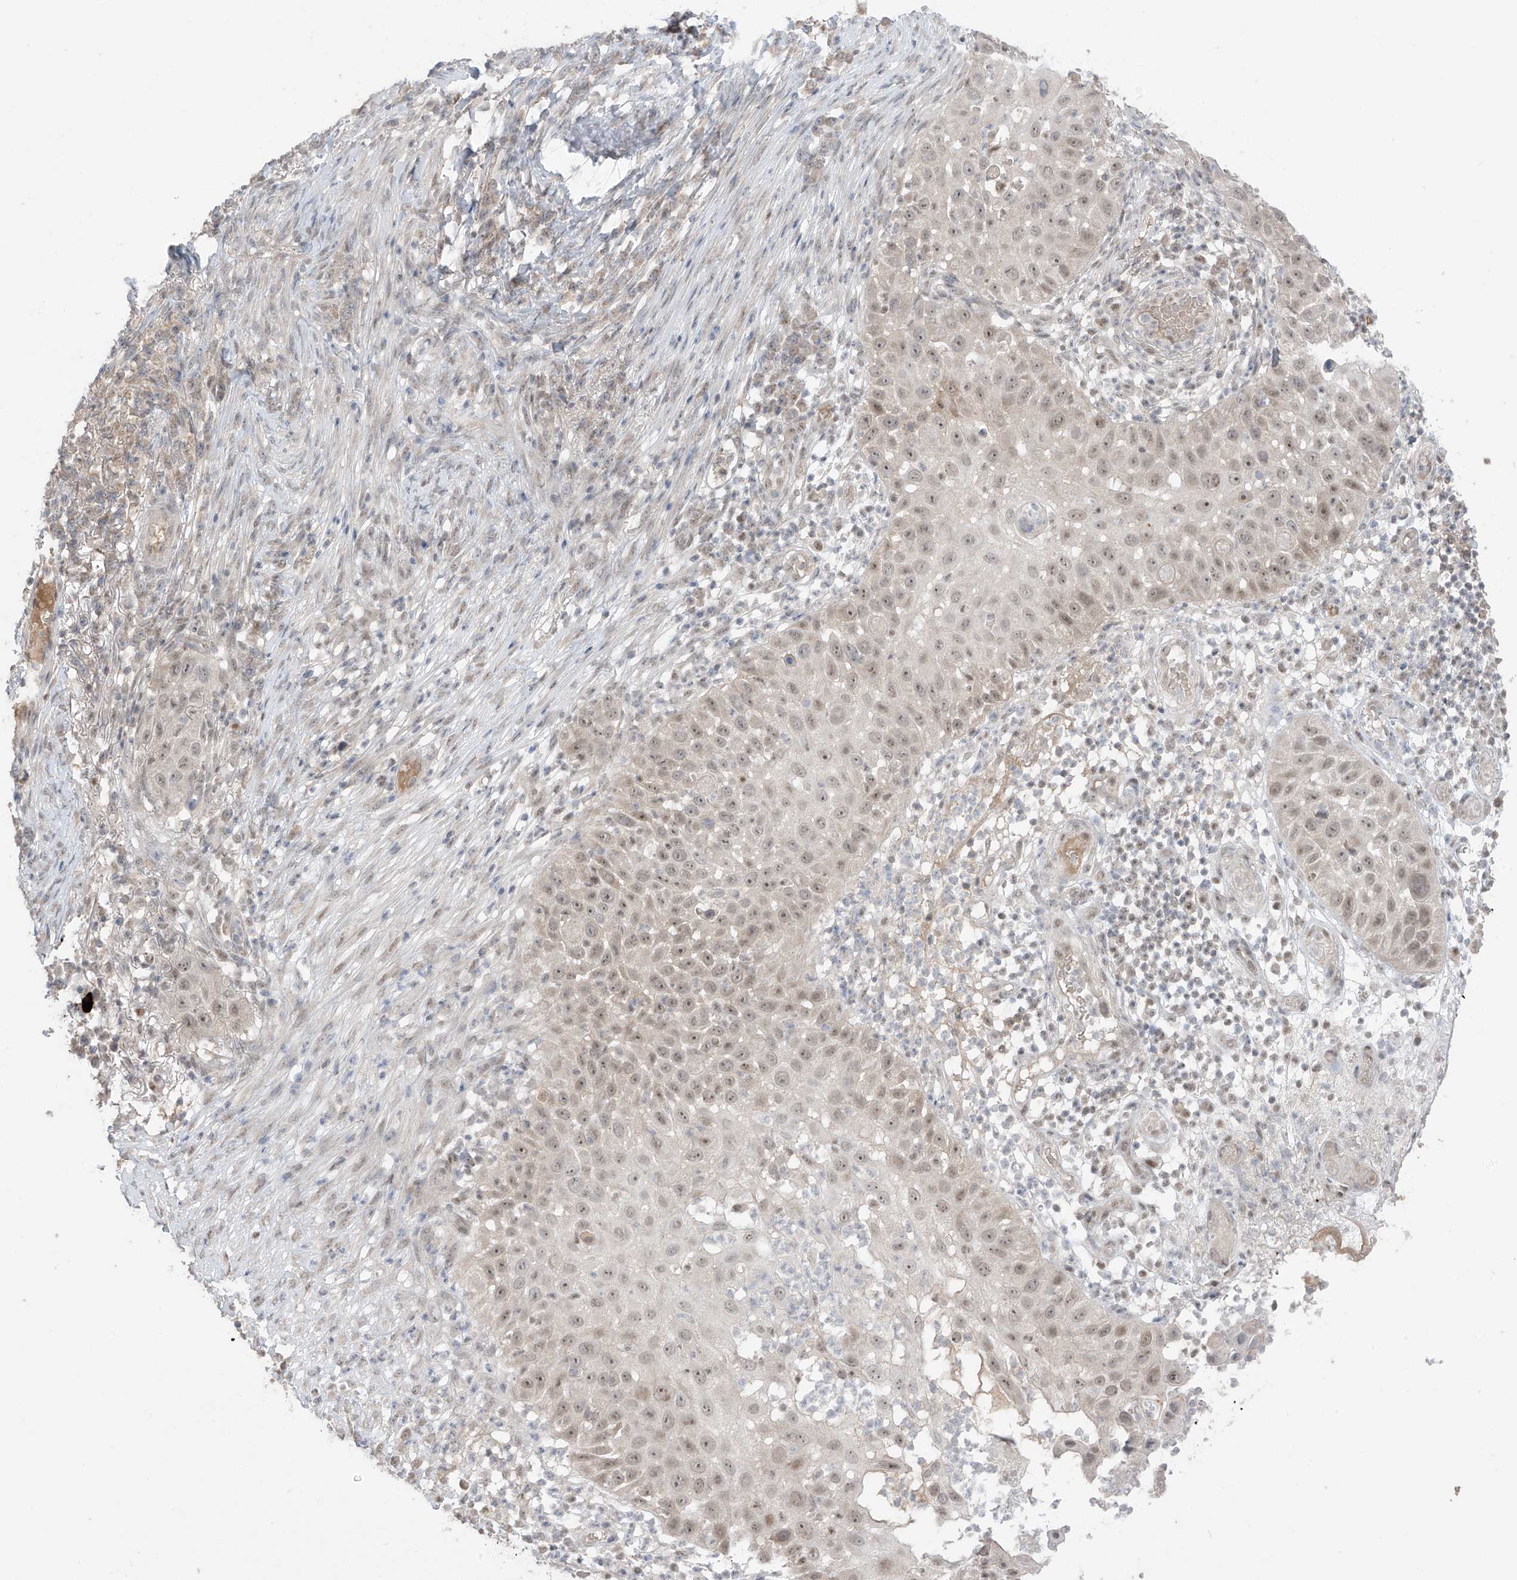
{"staining": {"intensity": "weak", "quantity": ">75%", "location": "nuclear"}, "tissue": "skin cancer", "cell_type": "Tumor cells", "image_type": "cancer", "snomed": [{"axis": "morphology", "description": "Squamous cell carcinoma, NOS"}, {"axis": "topography", "description": "Skin"}], "caption": "Skin cancer stained with DAB immunohistochemistry shows low levels of weak nuclear staining in approximately >75% of tumor cells. The protein of interest is stained brown, and the nuclei are stained in blue (DAB (3,3'-diaminobenzidine) IHC with brightfield microscopy, high magnification).", "gene": "OGT", "patient": {"sex": "female", "age": 44}}